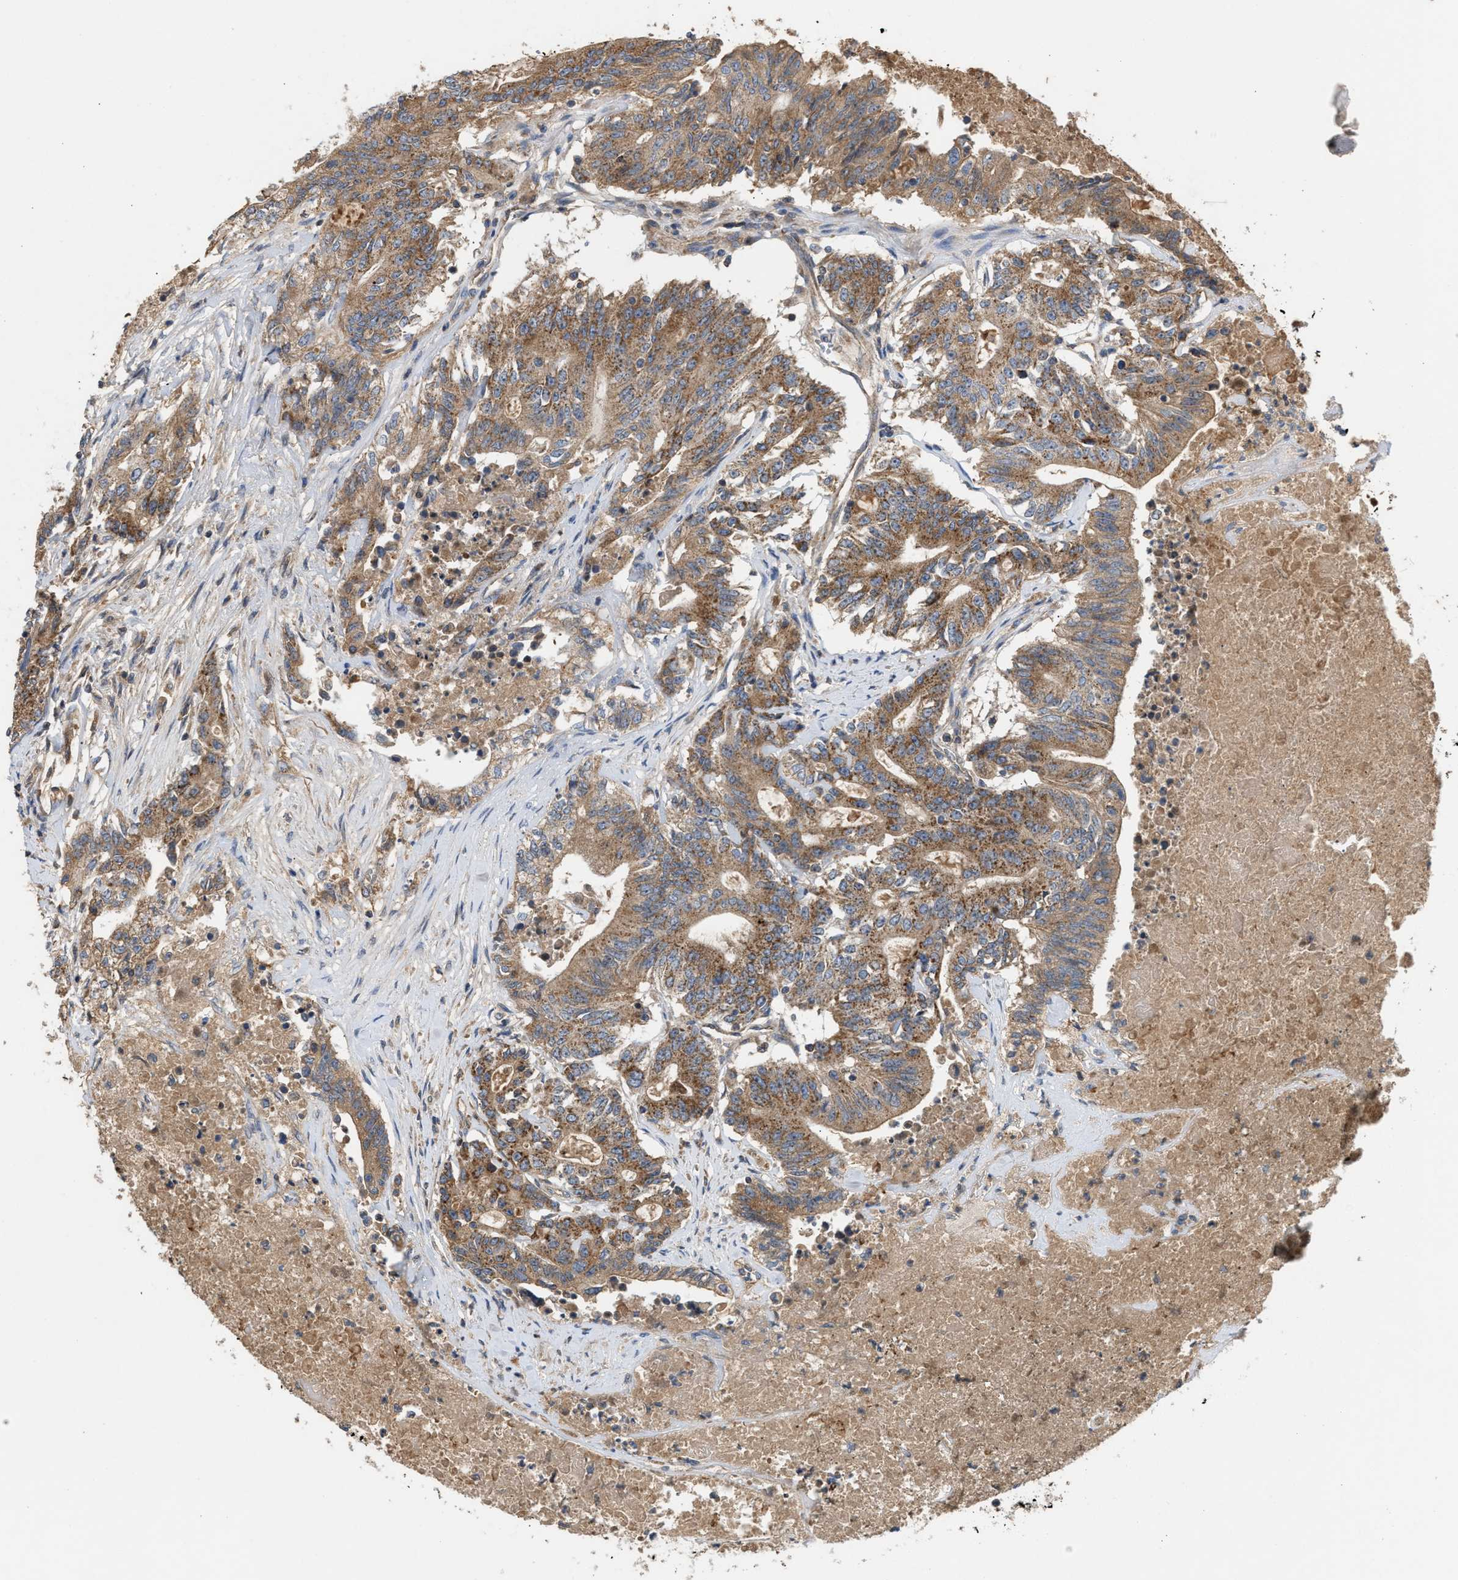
{"staining": {"intensity": "moderate", "quantity": ">75%", "location": "cytoplasmic/membranous"}, "tissue": "colorectal cancer", "cell_type": "Tumor cells", "image_type": "cancer", "snomed": [{"axis": "morphology", "description": "Adenocarcinoma, NOS"}, {"axis": "topography", "description": "Colon"}], "caption": "Moderate cytoplasmic/membranous protein positivity is appreciated in approximately >75% of tumor cells in adenocarcinoma (colorectal).", "gene": "TACO1", "patient": {"sex": "female", "age": 77}}